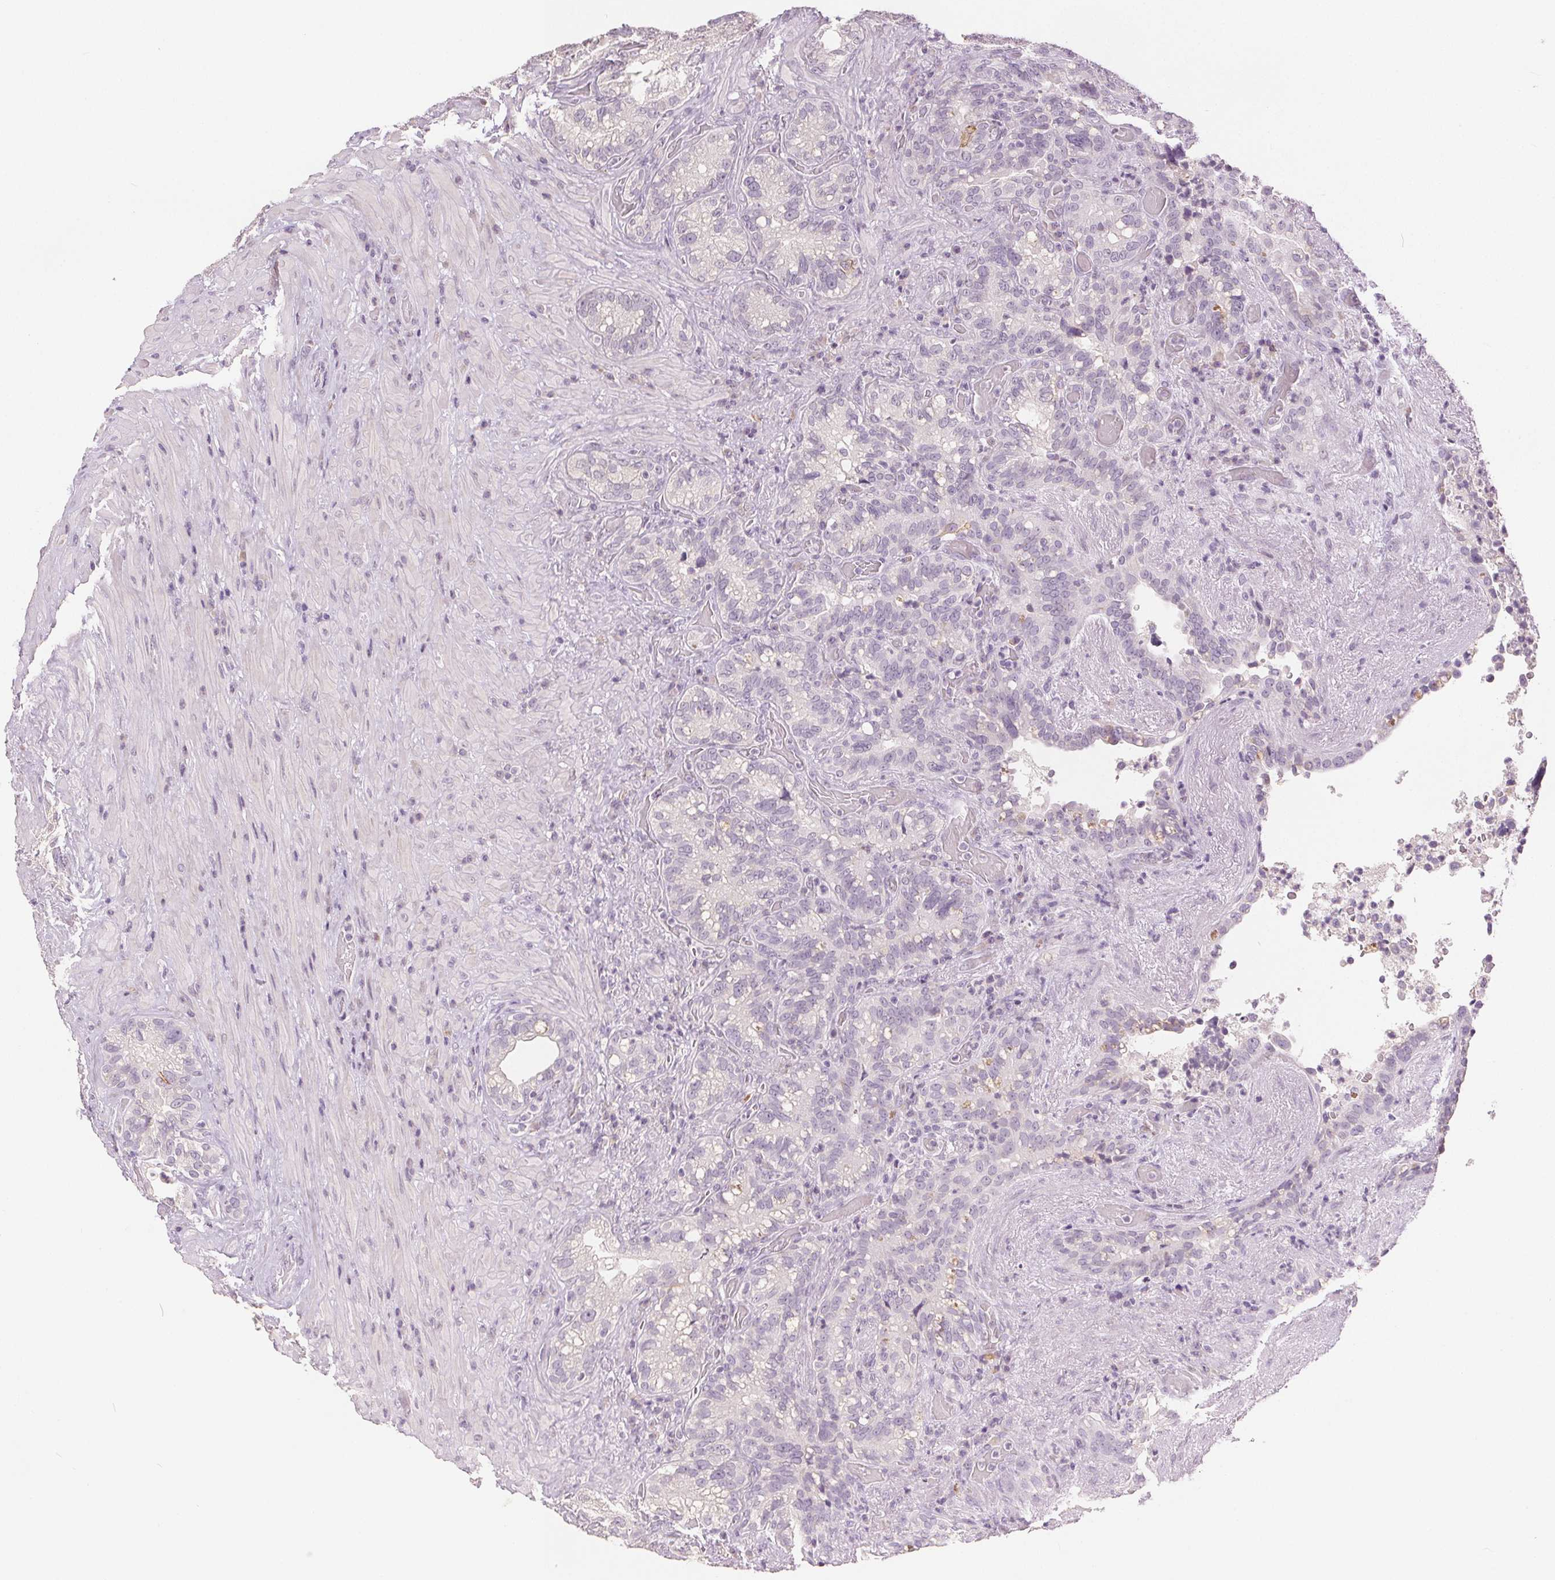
{"staining": {"intensity": "negative", "quantity": "none", "location": "none"}, "tissue": "seminal vesicle", "cell_type": "Glandular cells", "image_type": "normal", "snomed": [{"axis": "morphology", "description": "Normal tissue, NOS"}, {"axis": "topography", "description": "Seminal veicle"}], "caption": "Histopathology image shows no protein staining in glandular cells of normal seminal vesicle.", "gene": "CA12", "patient": {"sex": "male", "age": 68}}